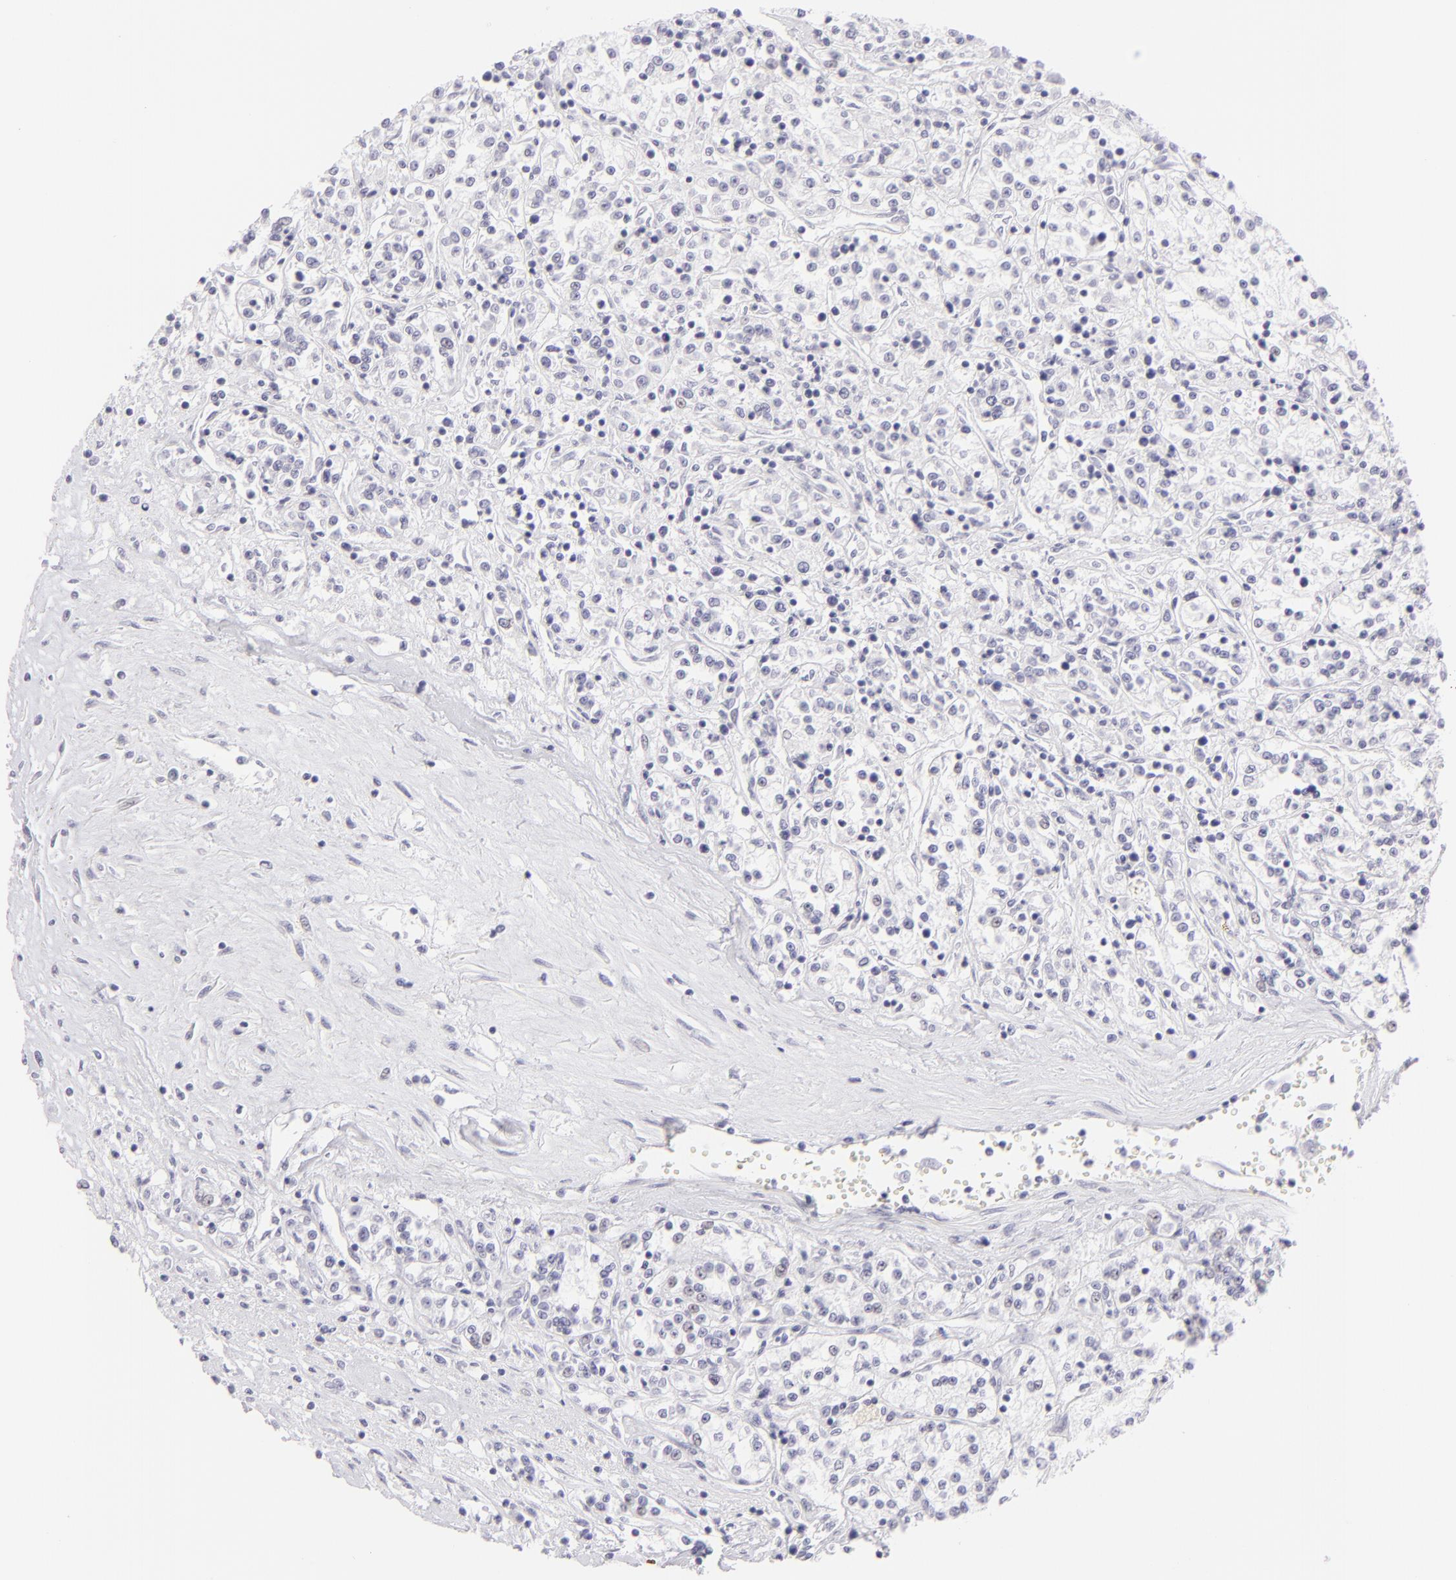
{"staining": {"intensity": "negative", "quantity": "none", "location": "none"}, "tissue": "renal cancer", "cell_type": "Tumor cells", "image_type": "cancer", "snomed": [{"axis": "morphology", "description": "Adenocarcinoma, NOS"}, {"axis": "topography", "description": "Kidney"}], "caption": "Histopathology image shows no significant protein positivity in tumor cells of renal cancer.", "gene": "FCER2", "patient": {"sex": "female", "age": 76}}